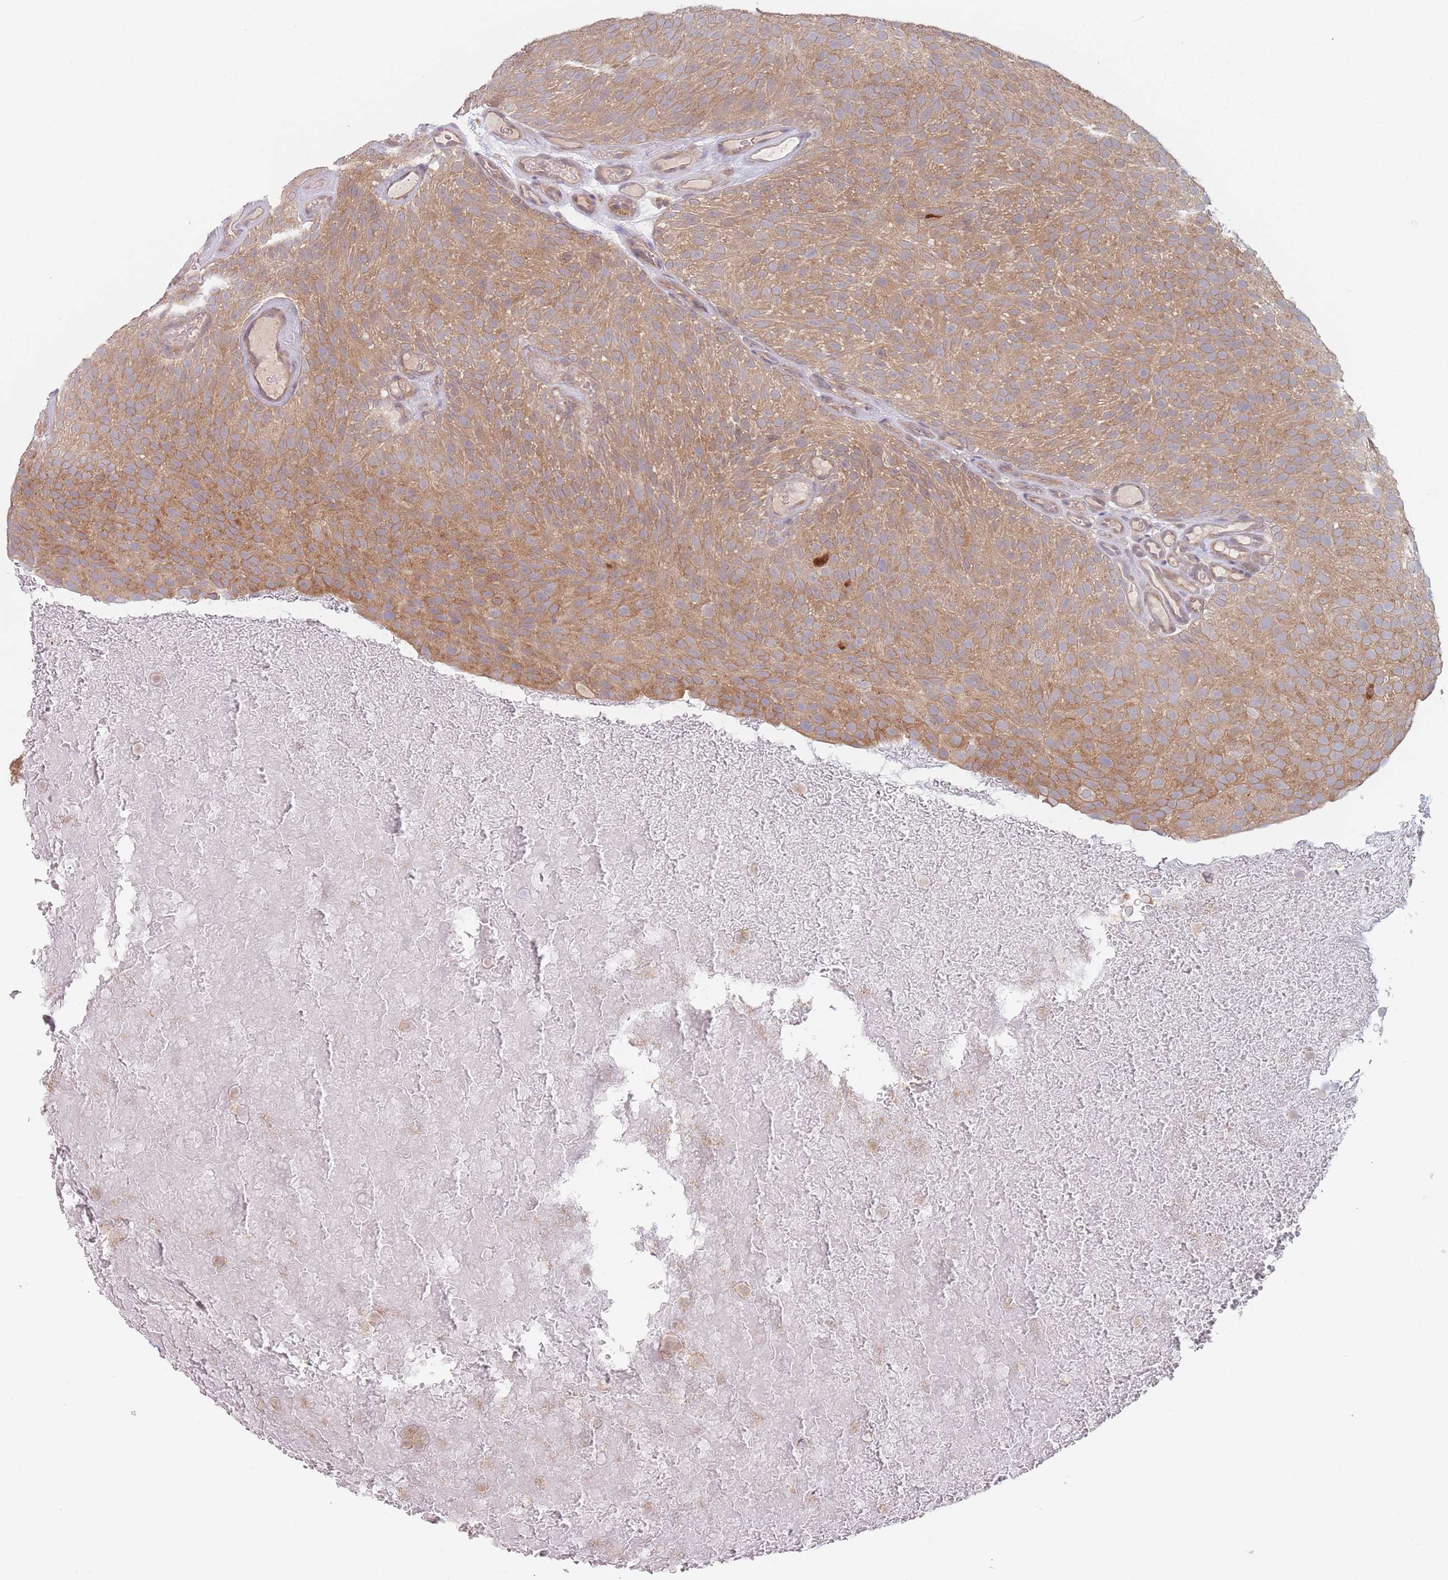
{"staining": {"intensity": "moderate", "quantity": ">75%", "location": "cytoplasmic/membranous"}, "tissue": "urothelial cancer", "cell_type": "Tumor cells", "image_type": "cancer", "snomed": [{"axis": "morphology", "description": "Urothelial carcinoma, Low grade"}, {"axis": "topography", "description": "Urinary bladder"}], "caption": "Protein analysis of urothelial cancer tissue displays moderate cytoplasmic/membranous positivity in approximately >75% of tumor cells.", "gene": "PPM1A", "patient": {"sex": "male", "age": 78}}